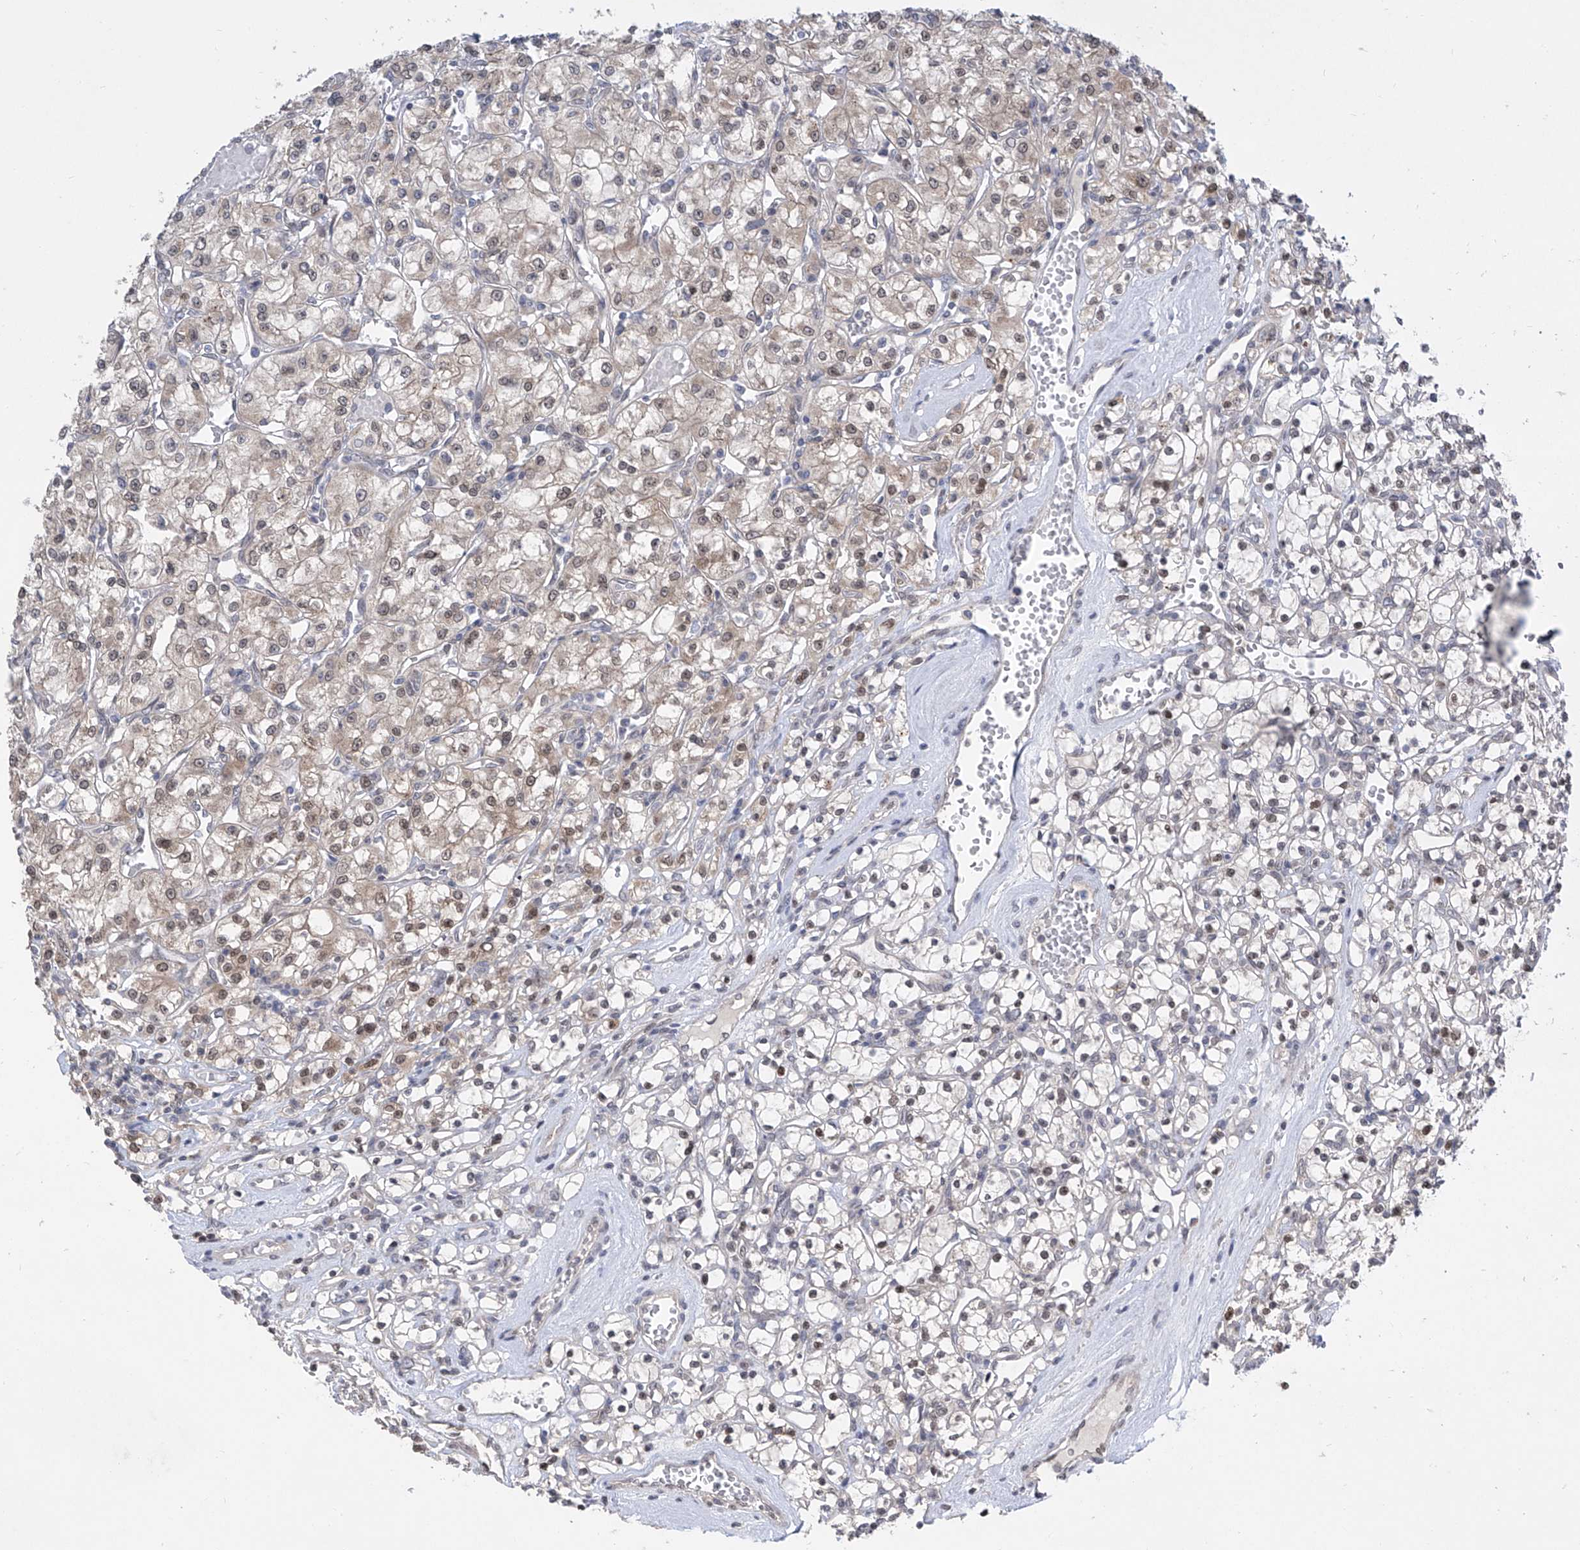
{"staining": {"intensity": "weak", "quantity": "<25%", "location": "cytoplasmic/membranous,nuclear"}, "tissue": "renal cancer", "cell_type": "Tumor cells", "image_type": "cancer", "snomed": [{"axis": "morphology", "description": "Adenocarcinoma, NOS"}, {"axis": "topography", "description": "Kidney"}], "caption": "Immunohistochemistry (IHC) of human adenocarcinoma (renal) exhibits no staining in tumor cells. (Stains: DAB (3,3'-diaminobenzidine) immunohistochemistry (IHC) with hematoxylin counter stain, Microscopy: brightfield microscopy at high magnification).", "gene": "CETN2", "patient": {"sex": "female", "age": 59}}